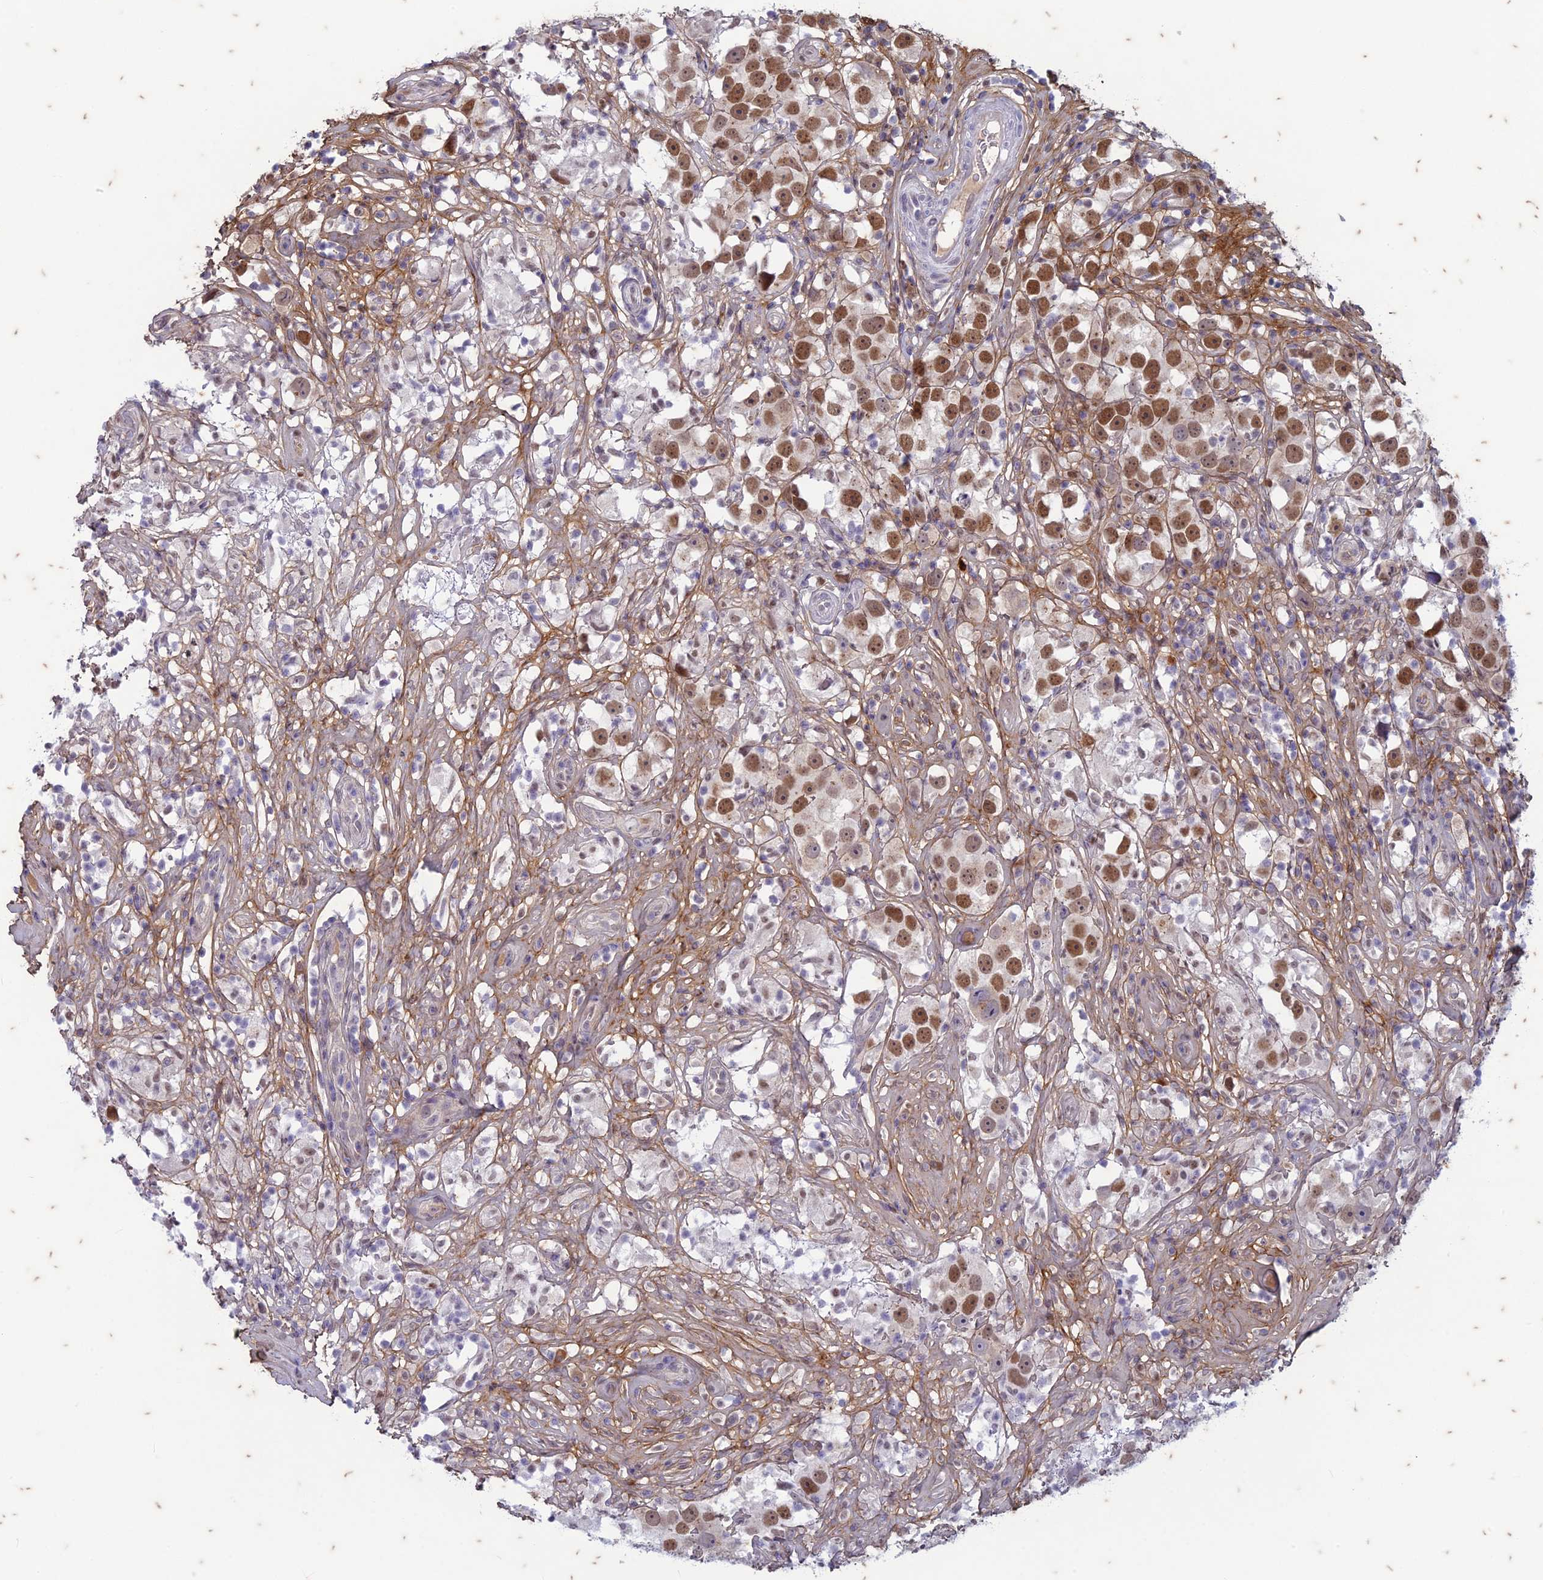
{"staining": {"intensity": "moderate", "quantity": ">75%", "location": "nuclear"}, "tissue": "testis cancer", "cell_type": "Tumor cells", "image_type": "cancer", "snomed": [{"axis": "morphology", "description": "Seminoma, NOS"}, {"axis": "topography", "description": "Testis"}], "caption": "A medium amount of moderate nuclear positivity is seen in about >75% of tumor cells in testis cancer (seminoma) tissue.", "gene": "PABPN1L", "patient": {"sex": "male", "age": 49}}